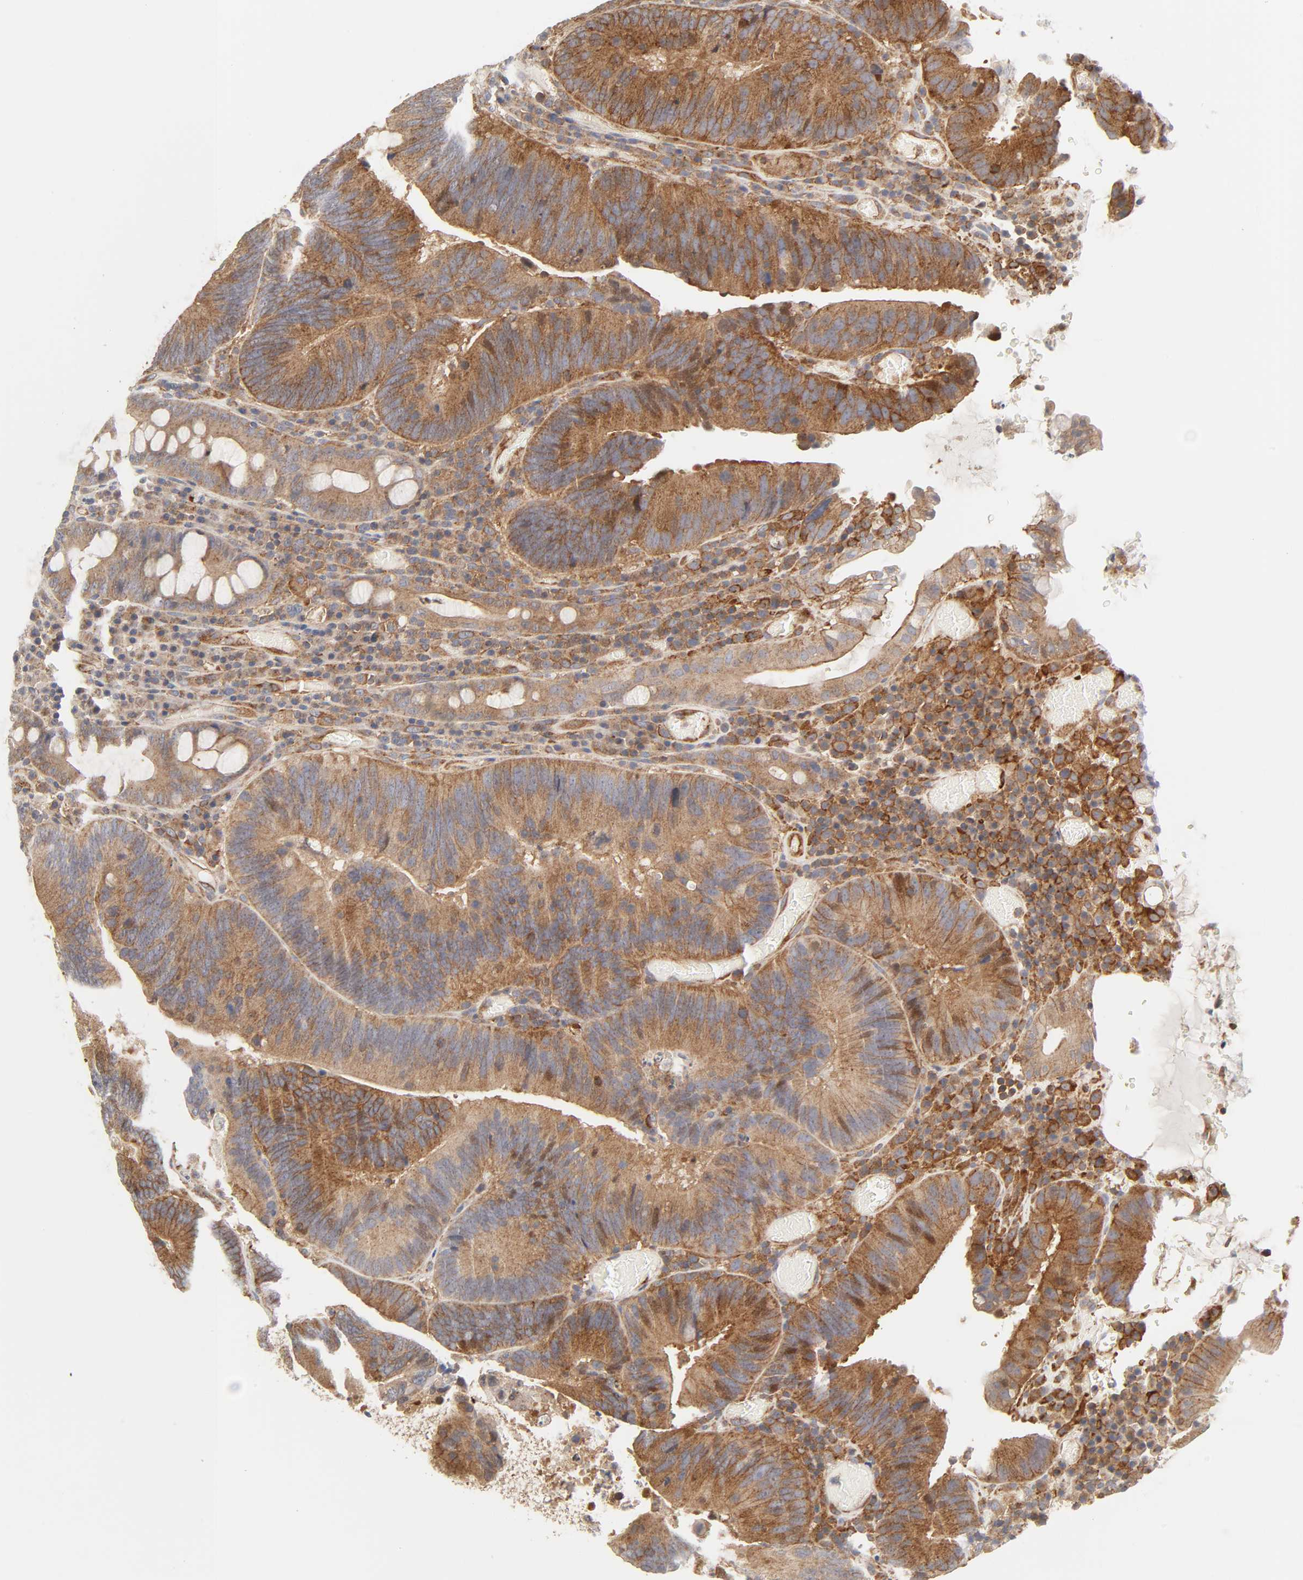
{"staining": {"intensity": "moderate", "quantity": ">75%", "location": "cytoplasmic/membranous"}, "tissue": "colorectal cancer", "cell_type": "Tumor cells", "image_type": "cancer", "snomed": [{"axis": "morphology", "description": "Normal tissue, NOS"}, {"axis": "morphology", "description": "Adenocarcinoma, NOS"}, {"axis": "topography", "description": "Colon"}], "caption": "Human adenocarcinoma (colorectal) stained with a brown dye displays moderate cytoplasmic/membranous positive positivity in approximately >75% of tumor cells.", "gene": "AP2A1", "patient": {"sex": "female", "age": 78}}